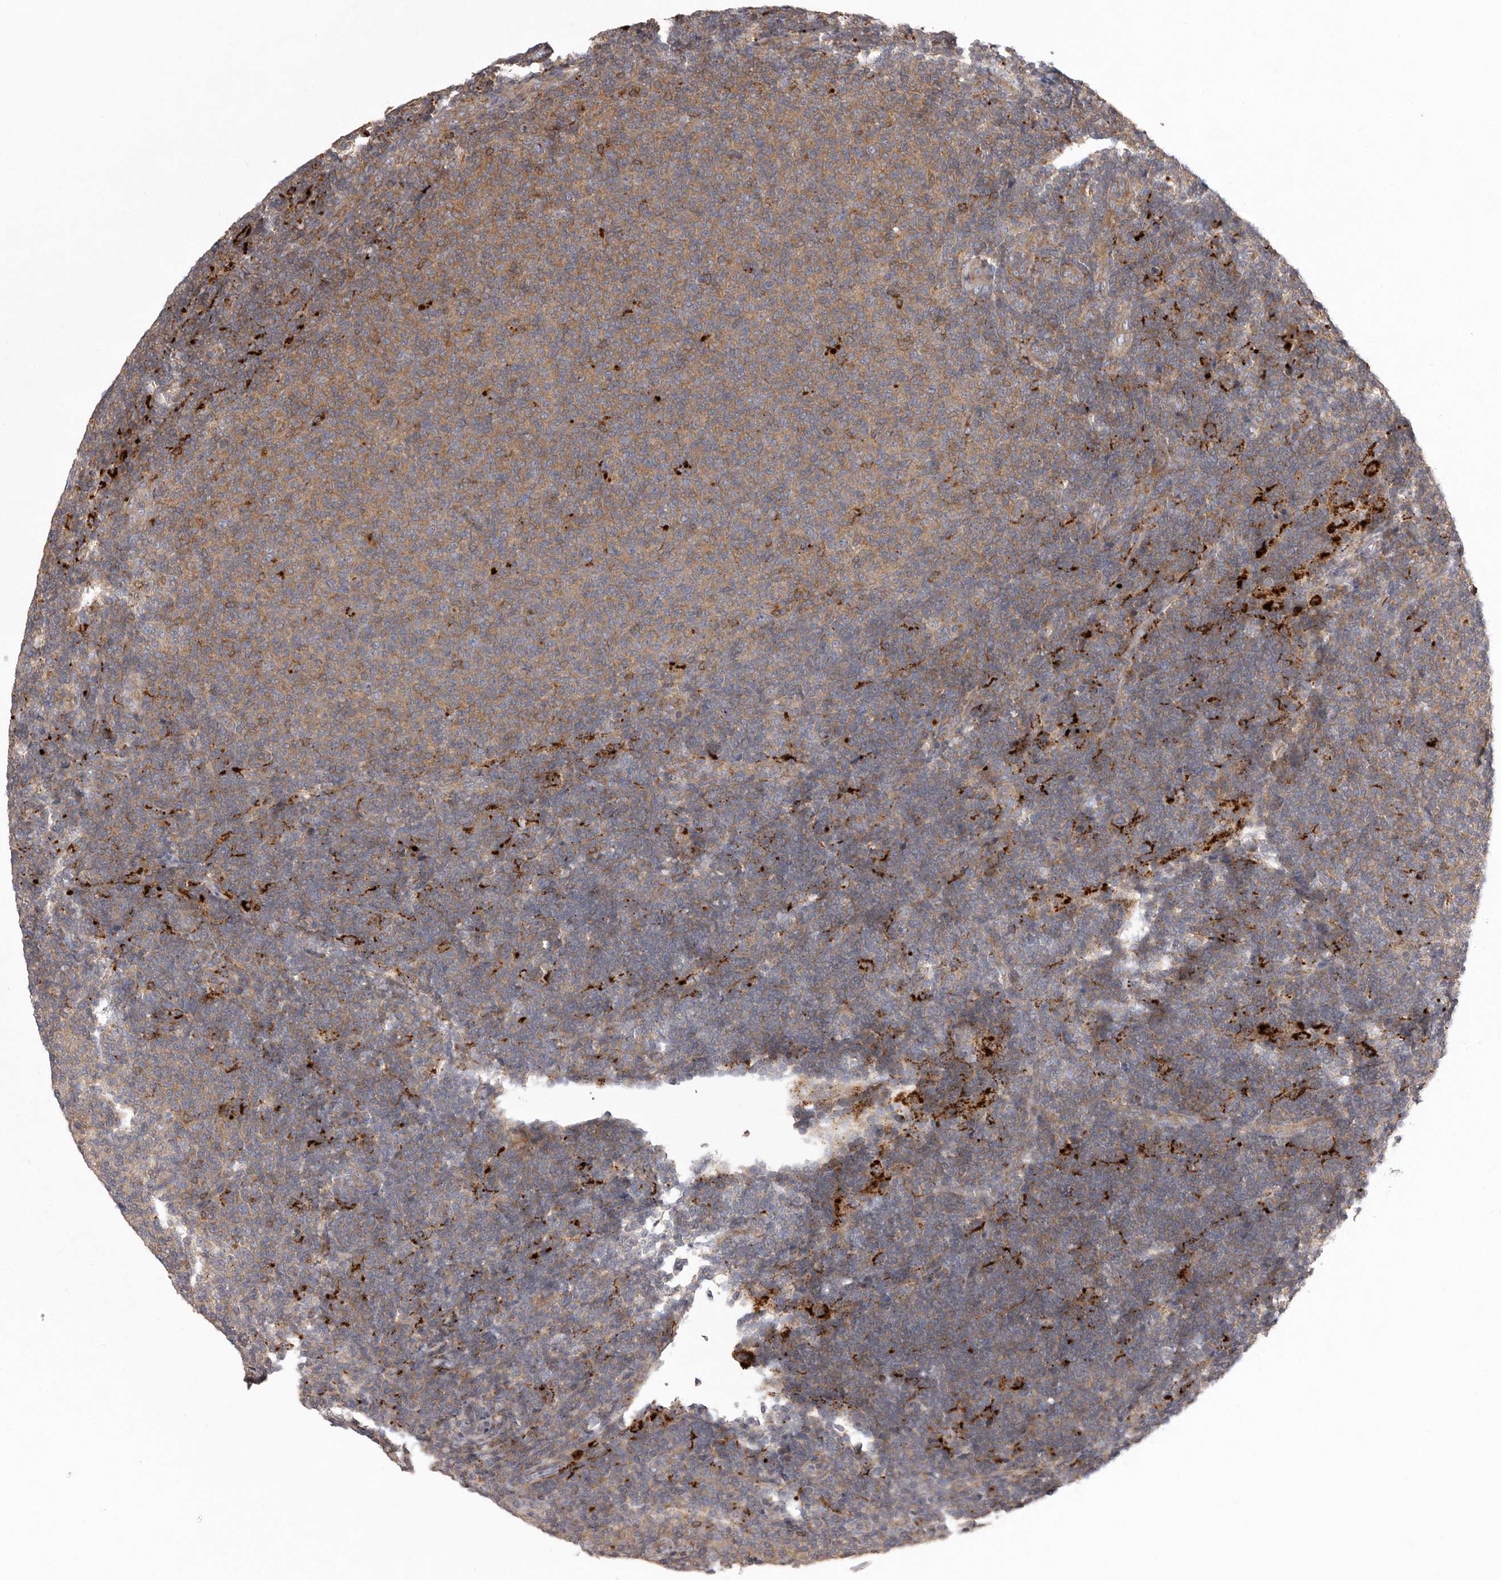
{"staining": {"intensity": "moderate", "quantity": ">75%", "location": "cytoplasmic/membranous"}, "tissue": "lymphoma", "cell_type": "Tumor cells", "image_type": "cancer", "snomed": [{"axis": "morphology", "description": "Malignant lymphoma, non-Hodgkin's type, Low grade"}, {"axis": "topography", "description": "Lymph node"}], "caption": "An immunohistochemistry micrograph of neoplastic tissue is shown. Protein staining in brown highlights moderate cytoplasmic/membranous positivity in lymphoma within tumor cells.", "gene": "WDR47", "patient": {"sex": "male", "age": 66}}